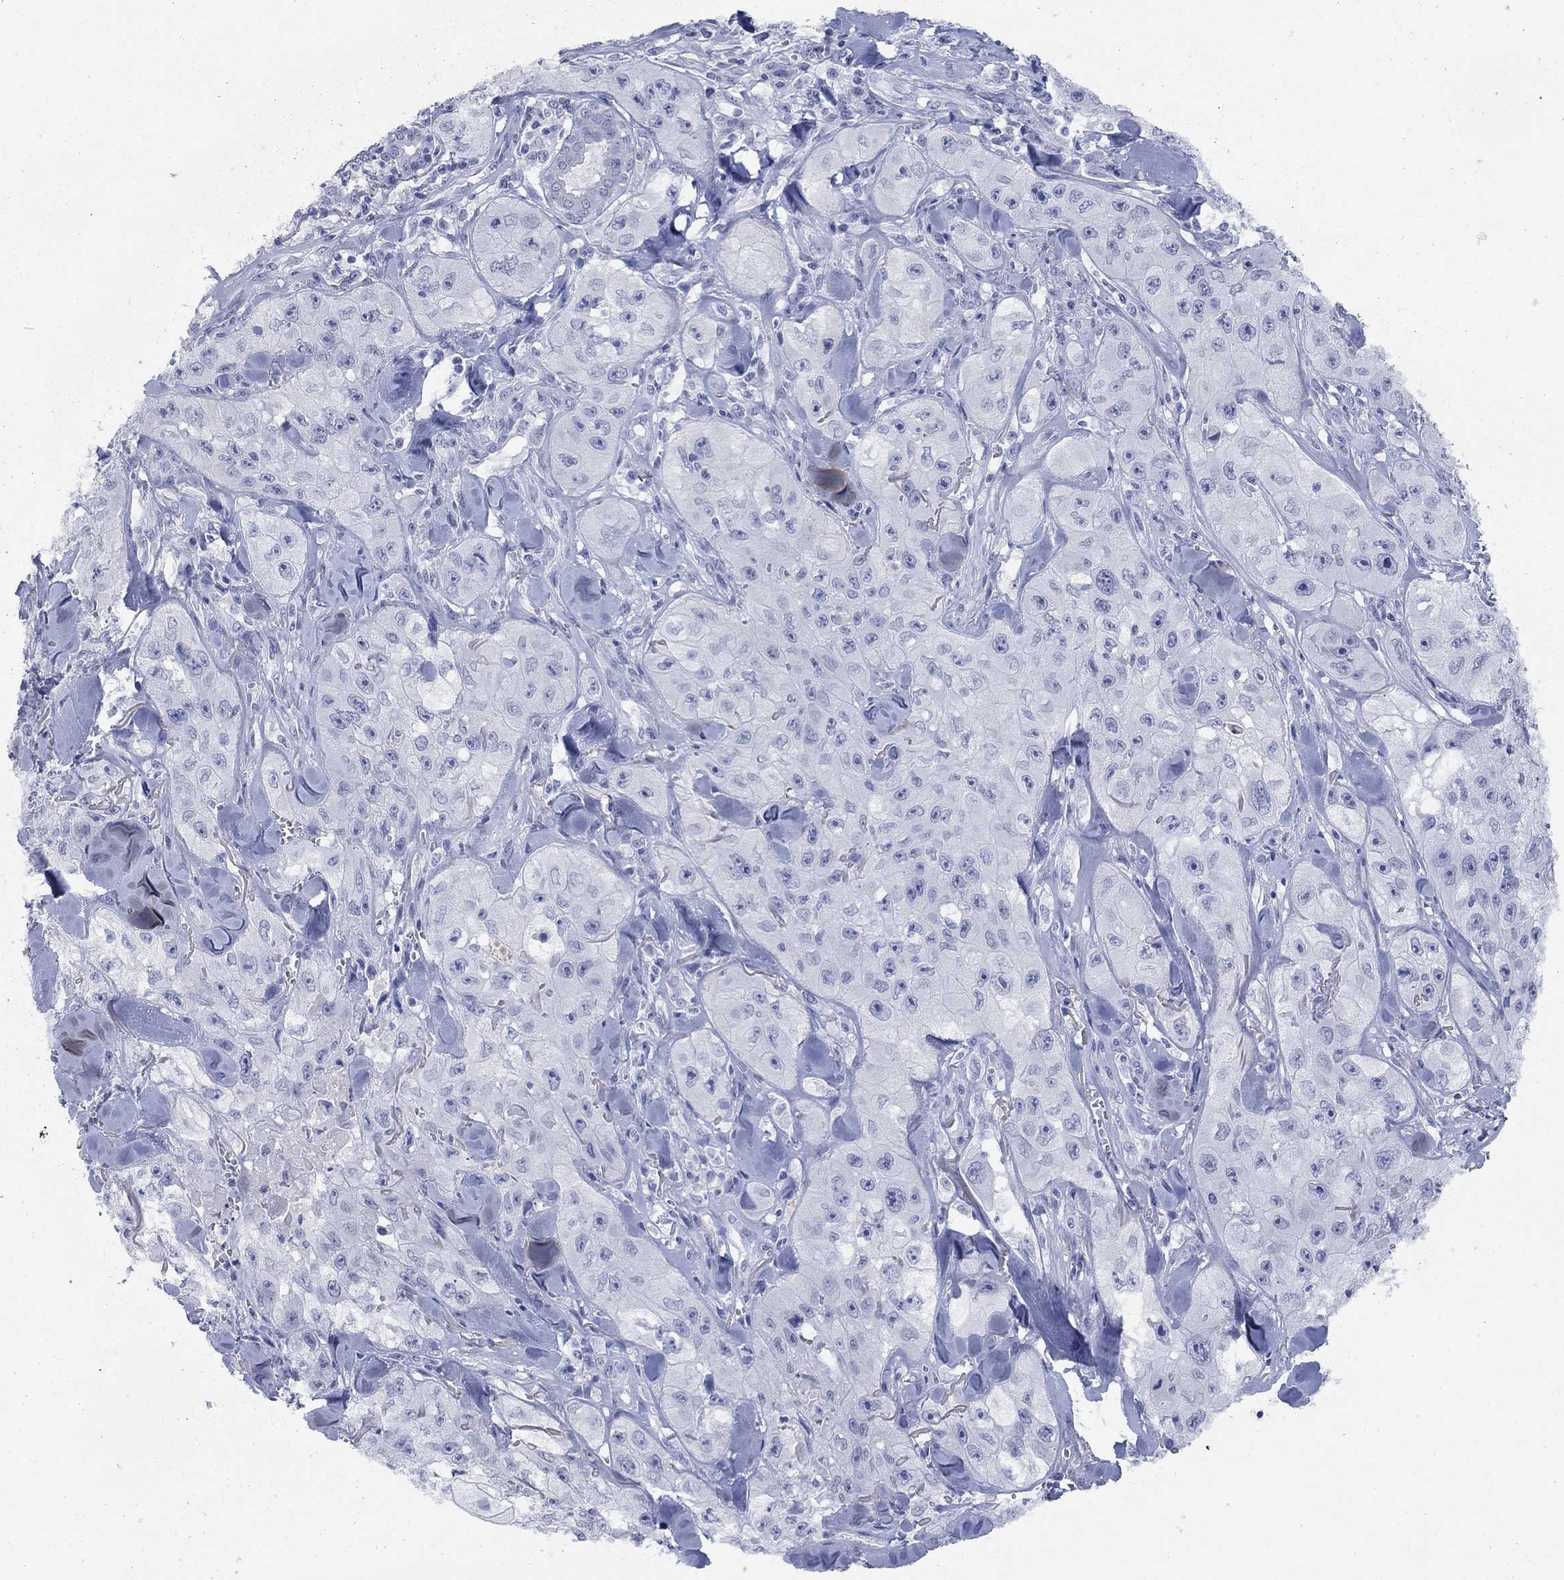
{"staining": {"intensity": "negative", "quantity": "none", "location": "none"}, "tissue": "skin cancer", "cell_type": "Tumor cells", "image_type": "cancer", "snomed": [{"axis": "morphology", "description": "Squamous cell carcinoma, NOS"}, {"axis": "topography", "description": "Skin"}, {"axis": "topography", "description": "Subcutis"}], "caption": "High magnification brightfield microscopy of skin cancer stained with DAB (brown) and counterstained with hematoxylin (blue): tumor cells show no significant staining.", "gene": "ATP6V1G2", "patient": {"sex": "male", "age": 73}}